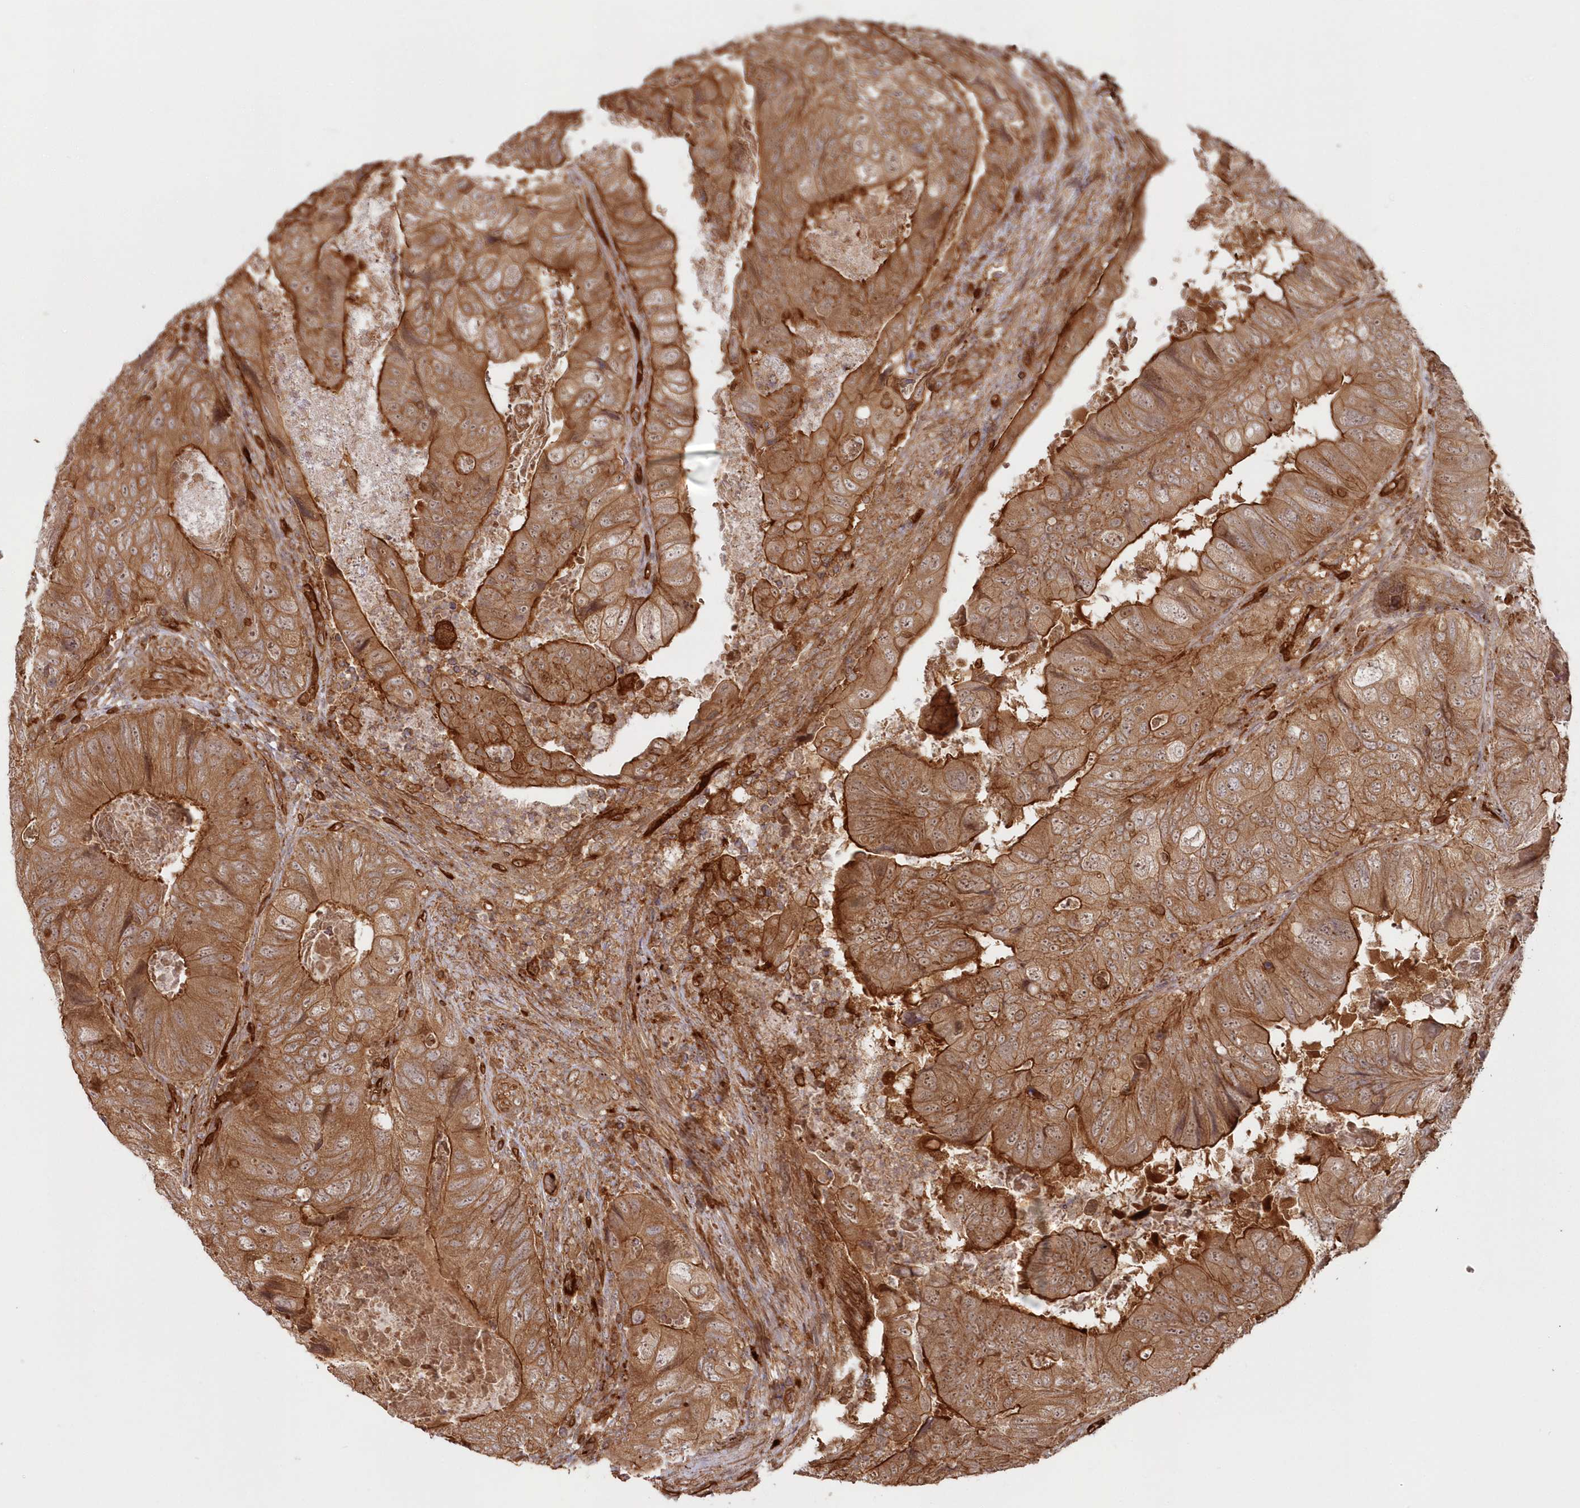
{"staining": {"intensity": "strong", "quantity": ">75%", "location": "cytoplasmic/membranous"}, "tissue": "colorectal cancer", "cell_type": "Tumor cells", "image_type": "cancer", "snomed": [{"axis": "morphology", "description": "Adenocarcinoma, NOS"}, {"axis": "topography", "description": "Rectum"}], "caption": "Protein staining exhibits strong cytoplasmic/membranous positivity in approximately >75% of tumor cells in adenocarcinoma (colorectal).", "gene": "RGCC", "patient": {"sex": "male", "age": 63}}